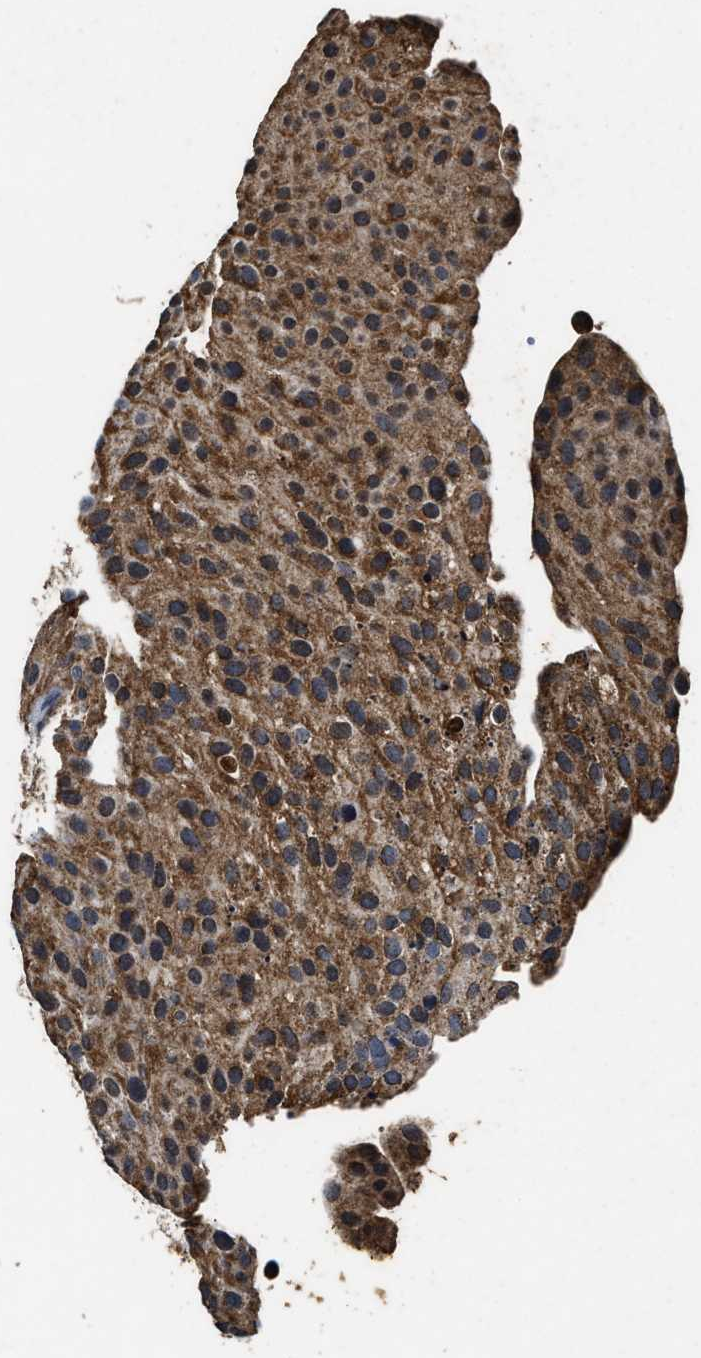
{"staining": {"intensity": "moderate", "quantity": ">75%", "location": "cytoplasmic/membranous"}, "tissue": "urothelial cancer", "cell_type": "Tumor cells", "image_type": "cancer", "snomed": [{"axis": "morphology", "description": "Urothelial carcinoma, Low grade"}, {"axis": "topography", "description": "Smooth muscle"}, {"axis": "topography", "description": "Urinary bladder"}], "caption": "A photomicrograph showing moderate cytoplasmic/membranous positivity in approximately >75% of tumor cells in urothelial cancer, as visualized by brown immunohistochemical staining.", "gene": "ACOX1", "patient": {"sex": "male", "age": 60}}